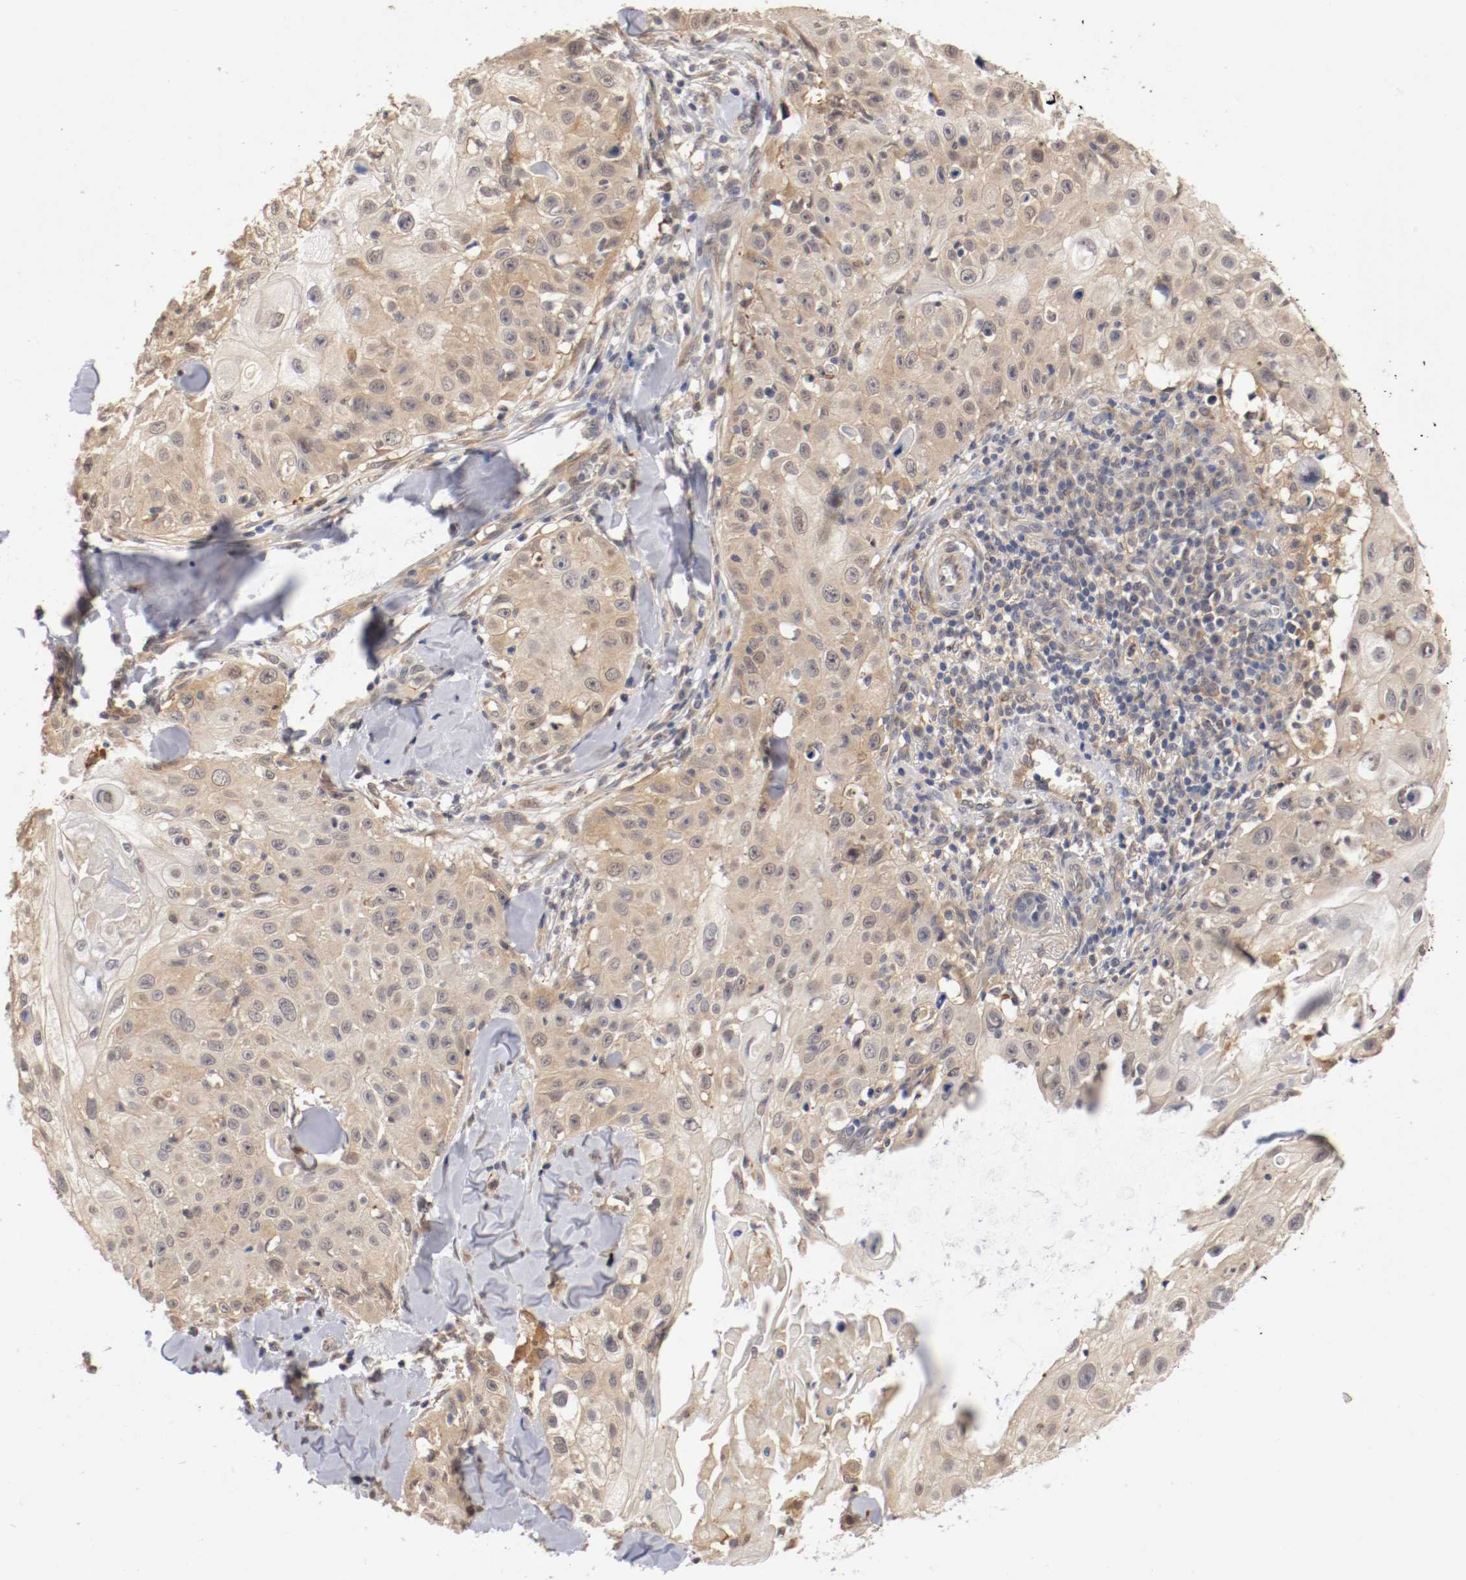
{"staining": {"intensity": "weak", "quantity": "25%-75%", "location": "cytoplasmic/membranous"}, "tissue": "skin cancer", "cell_type": "Tumor cells", "image_type": "cancer", "snomed": [{"axis": "morphology", "description": "Squamous cell carcinoma, NOS"}, {"axis": "topography", "description": "Skin"}], "caption": "A brown stain labels weak cytoplasmic/membranous staining of a protein in human skin squamous cell carcinoma tumor cells. (DAB (3,3'-diaminobenzidine) IHC, brown staining for protein, blue staining for nuclei).", "gene": "RBM23", "patient": {"sex": "male", "age": 86}}